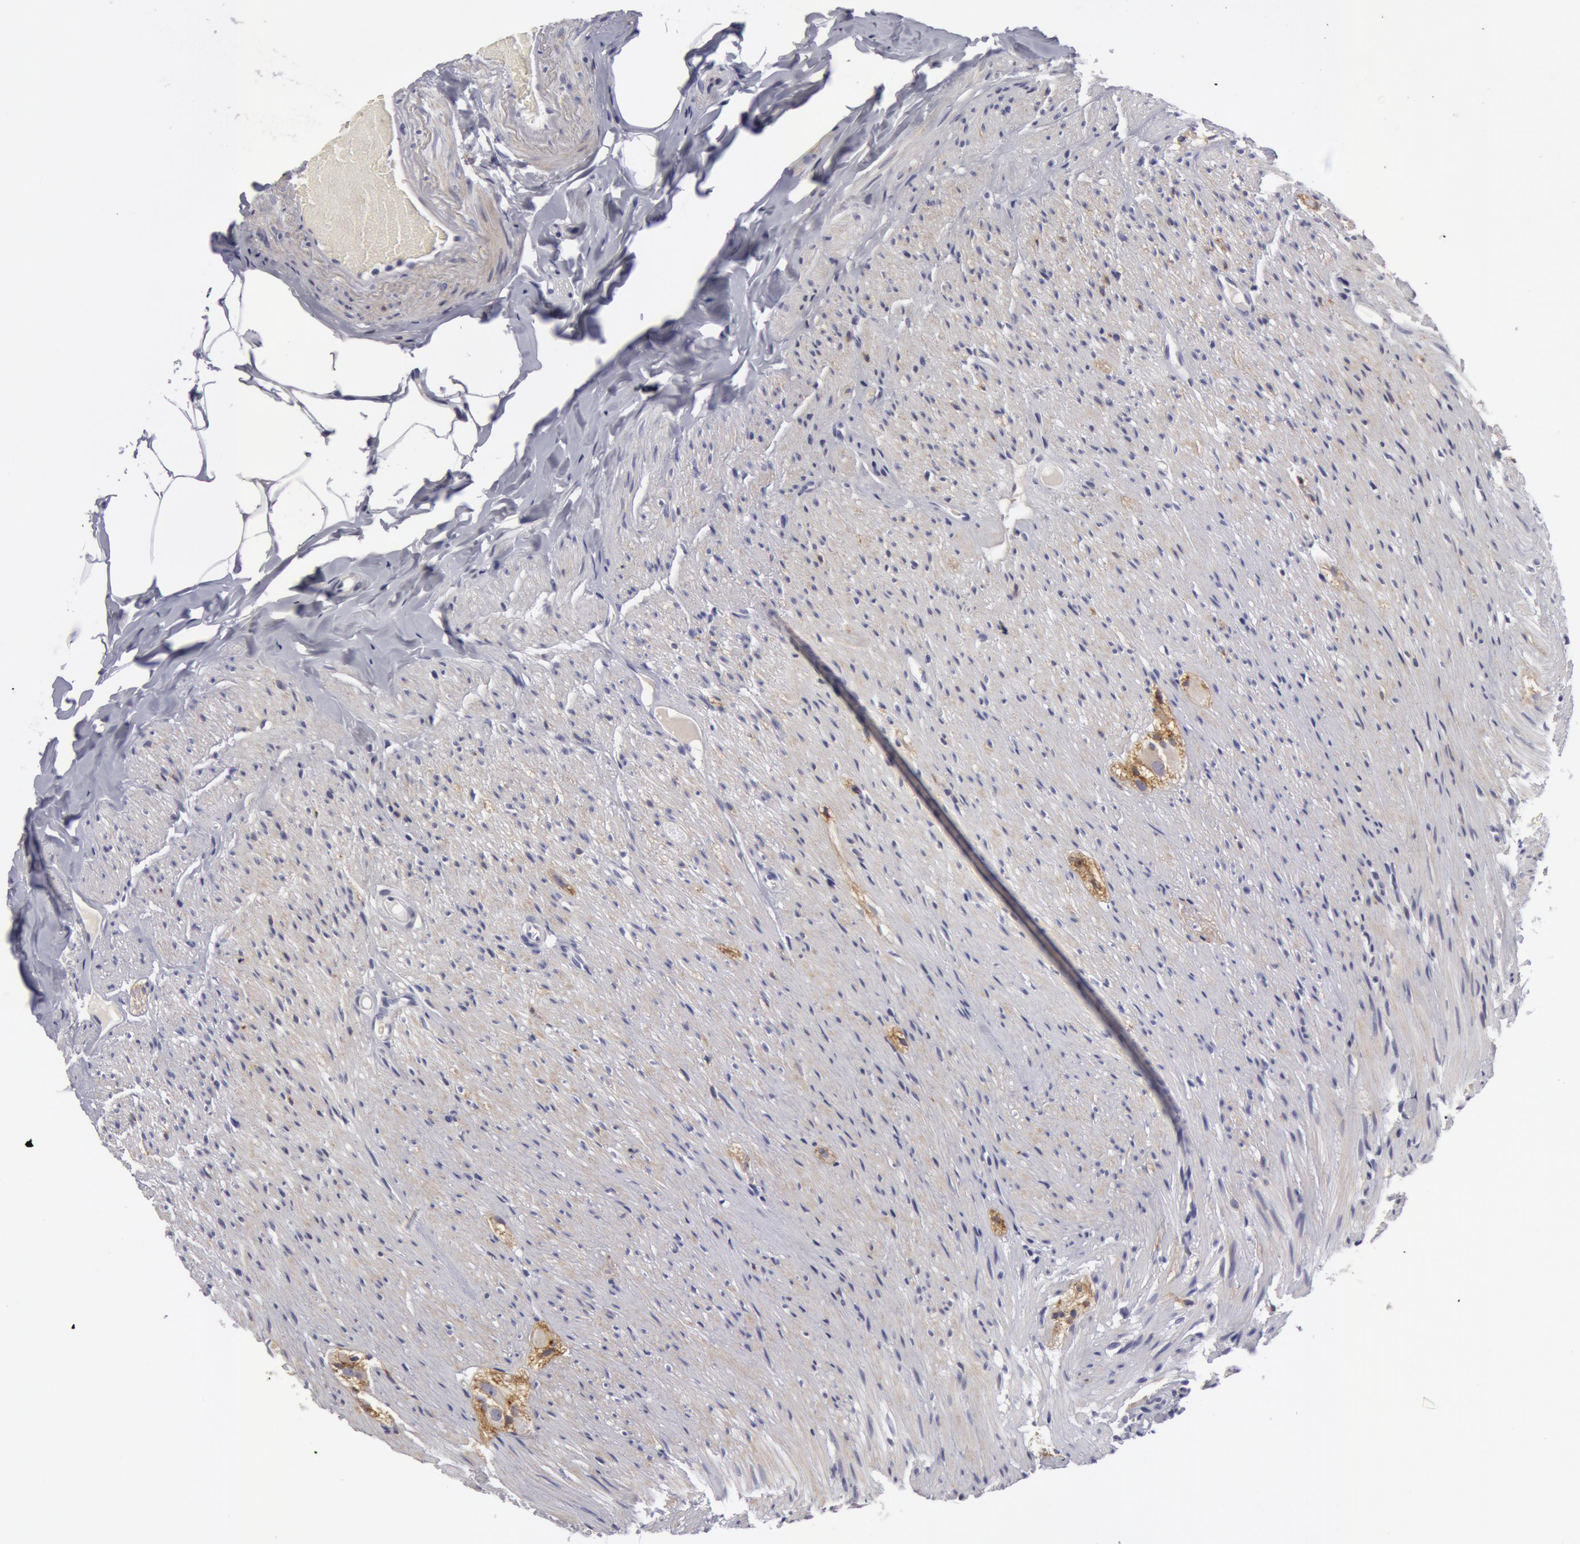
{"staining": {"intensity": "negative", "quantity": "none", "location": "none"}, "tissue": "appendix", "cell_type": "Glandular cells", "image_type": "normal", "snomed": [{"axis": "morphology", "description": "Normal tissue, NOS"}, {"axis": "topography", "description": "Appendix"}], "caption": "Image shows no significant protein positivity in glandular cells of unremarkable appendix.", "gene": "NLGN4X", "patient": {"sex": "female", "age": 82}}